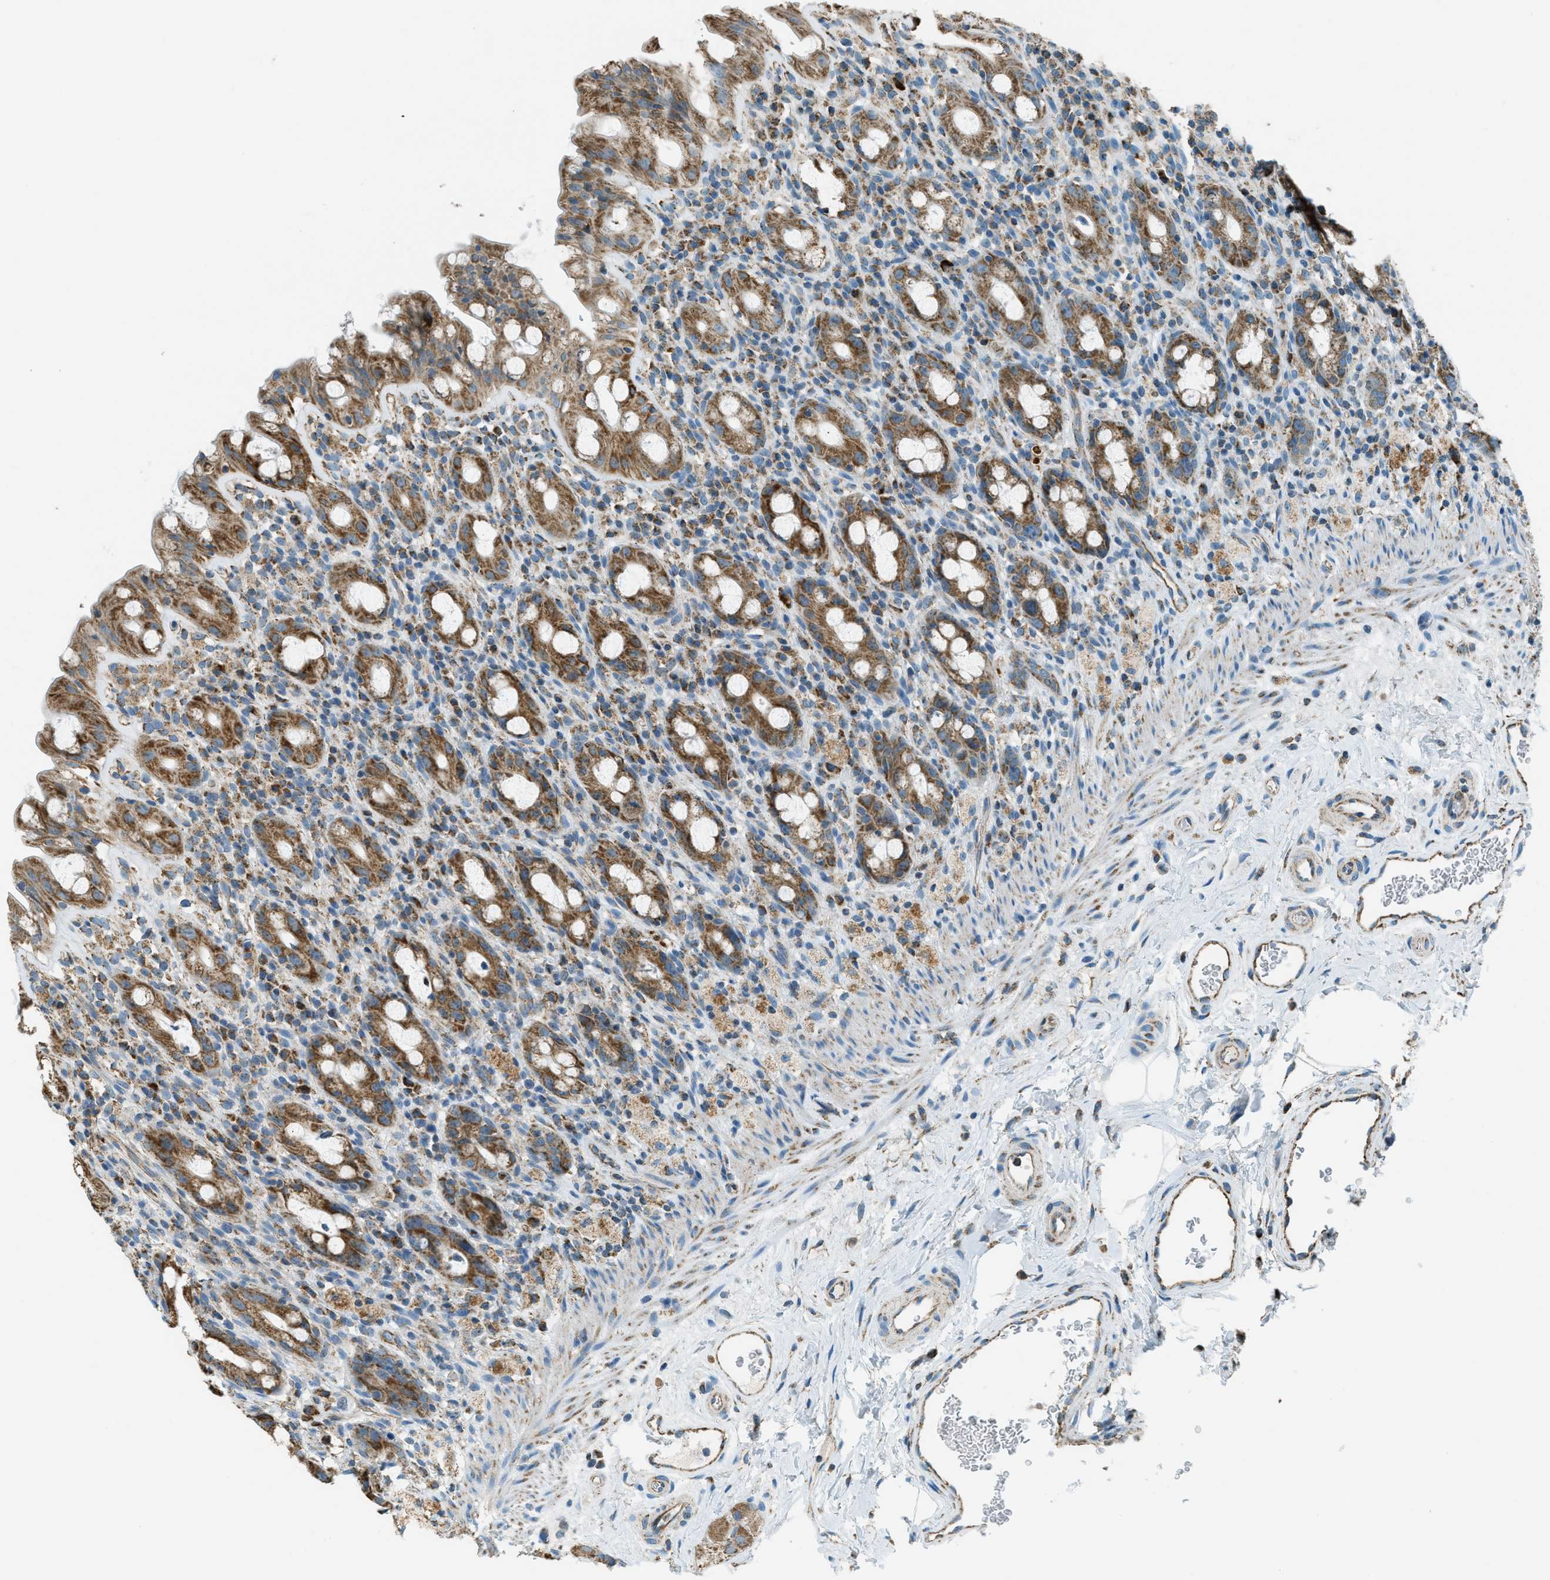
{"staining": {"intensity": "moderate", "quantity": ">75%", "location": "cytoplasmic/membranous"}, "tissue": "rectum", "cell_type": "Glandular cells", "image_type": "normal", "snomed": [{"axis": "morphology", "description": "Normal tissue, NOS"}, {"axis": "topography", "description": "Rectum"}], "caption": "Moderate cytoplasmic/membranous protein expression is identified in about >75% of glandular cells in rectum. (DAB (3,3'-diaminobenzidine) = brown stain, brightfield microscopy at high magnification).", "gene": "CHST15", "patient": {"sex": "male", "age": 44}}